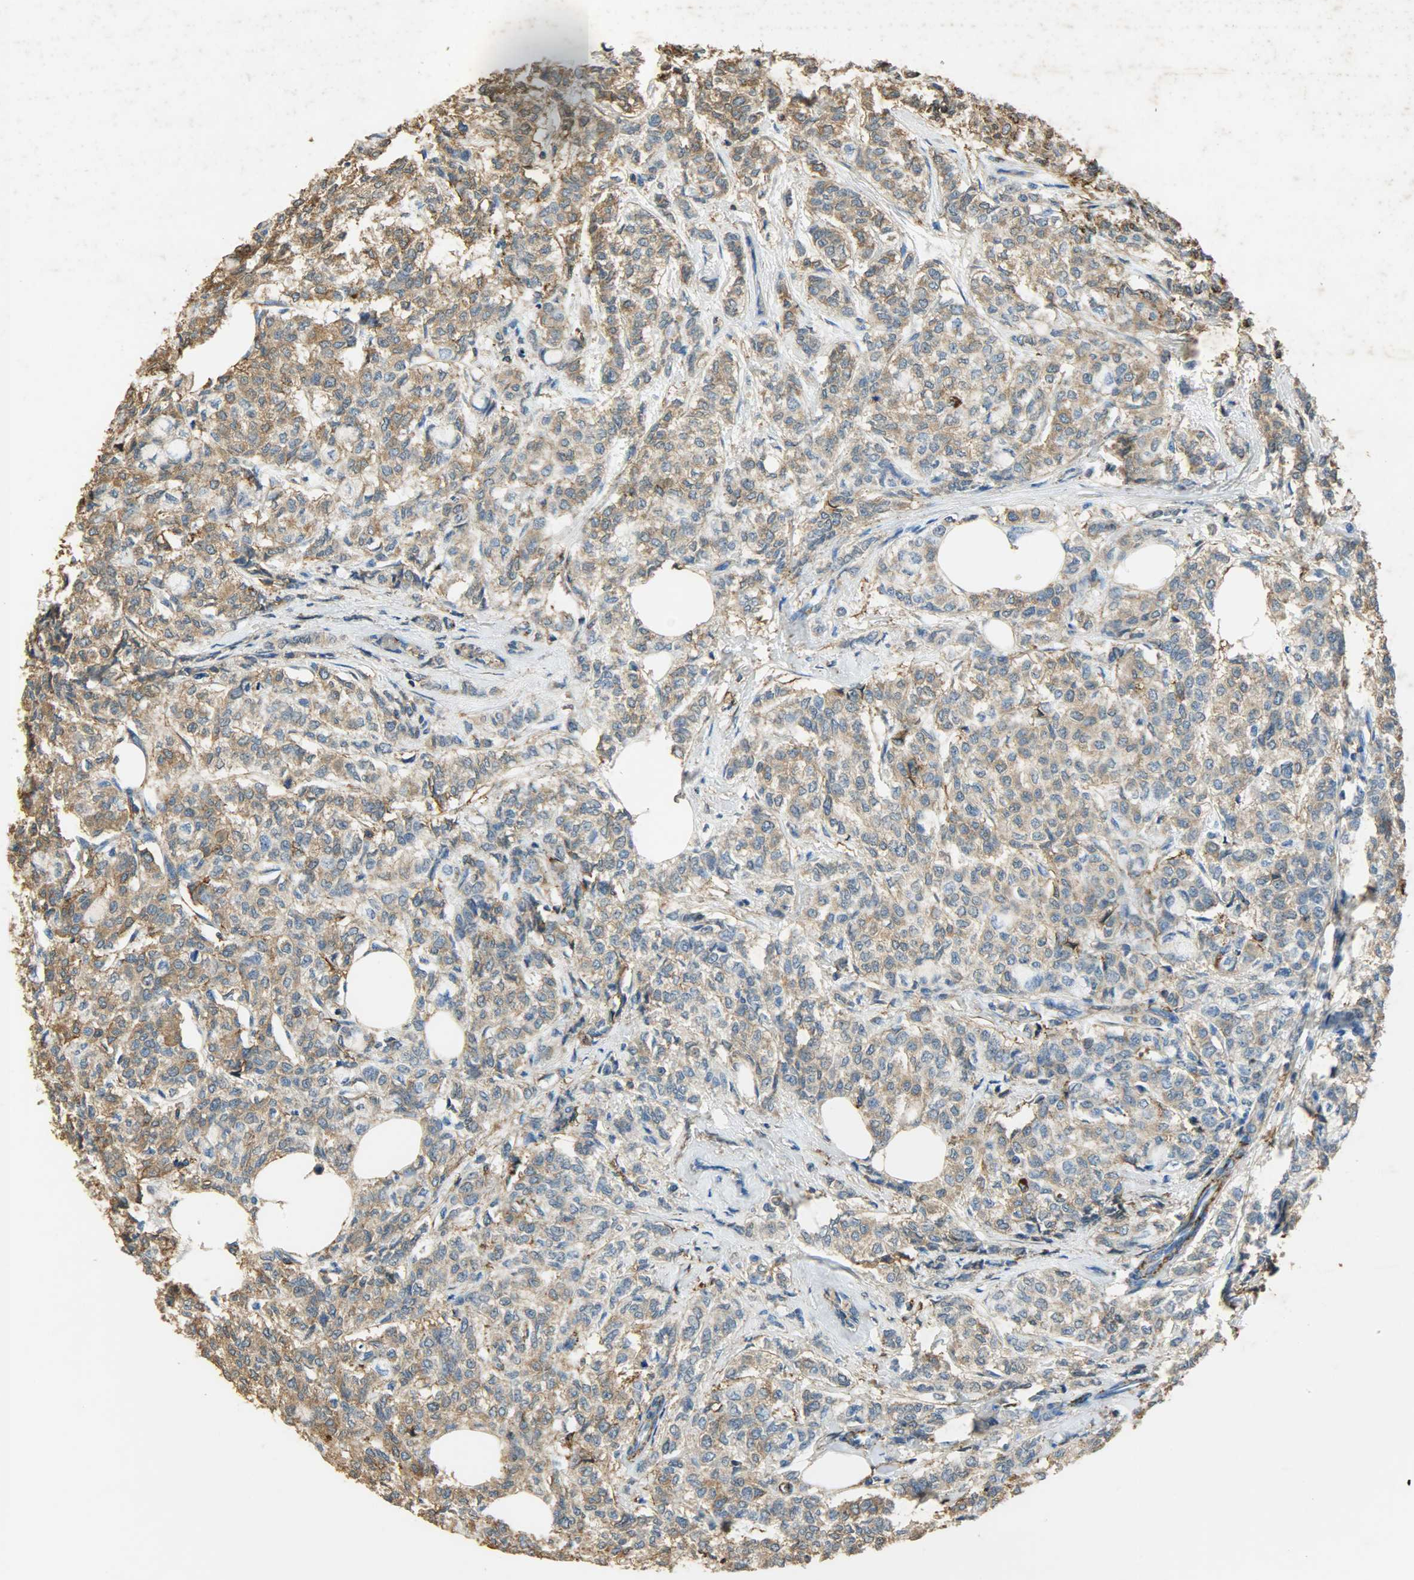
{"staining": {"intensity": "moderate", "quantity": ">75%", "location": "cytoplasmic/membranous"}, "tissue": "breast cancer", "cell_type": "Tumor cells", "image_type": "cancer", "snomed": [{"axis": "morphology", "description": "Lobular carcinoma"}, {"axis": "topography", "description": "Breast"}], "caption": "Immunohistochemistry (IHC) (DAB (3,3'-diaminobenzidine)) staining of human breast cancer exhibits moderate cytoplasmic/membranous protein staining in approximately >75% of tumor cells. (Brightfield microscopy of DAB IHC at high magnification).", "gene": "ANXA6", "patient": {"sex": "female", "age": 60}}